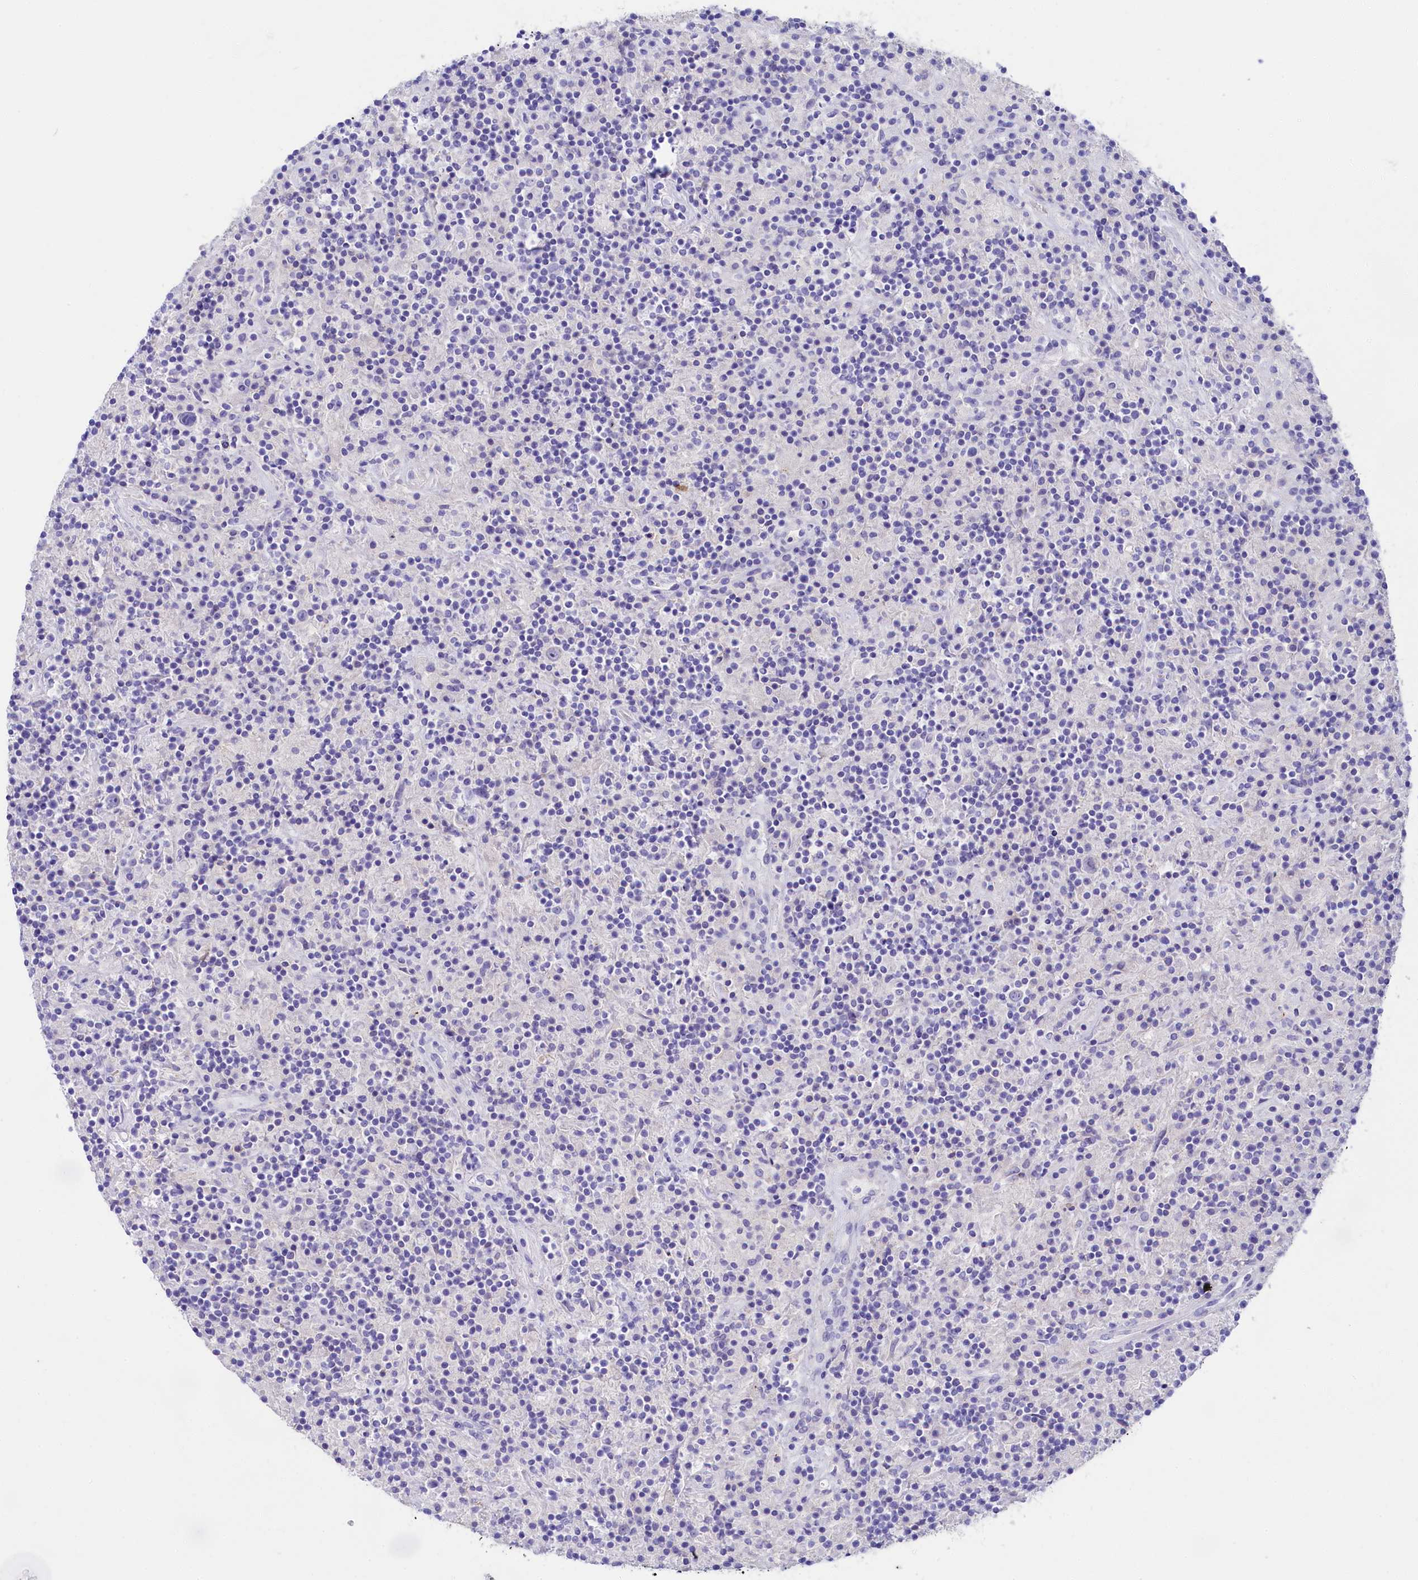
{"staining": {"intensity": "negative", "quantity": "none", "location": "none"}, "tissue": "lymphoma", "cell_type": "Tumor cells", "image_type": "cancer", "snomed": [{"axis": "morphology", "description": "Hodgkin's disease, NOS"}, {"axis": "topography", "description": "Lymph node"}], "caption": "Immunohistochemistry photomicrograph of human Hodgkin's disease stained for a protein (brown), which shows no expression in tumor cells.", "gene": "SULT2A1", "patient": {"sex": "male", "age": 70}}